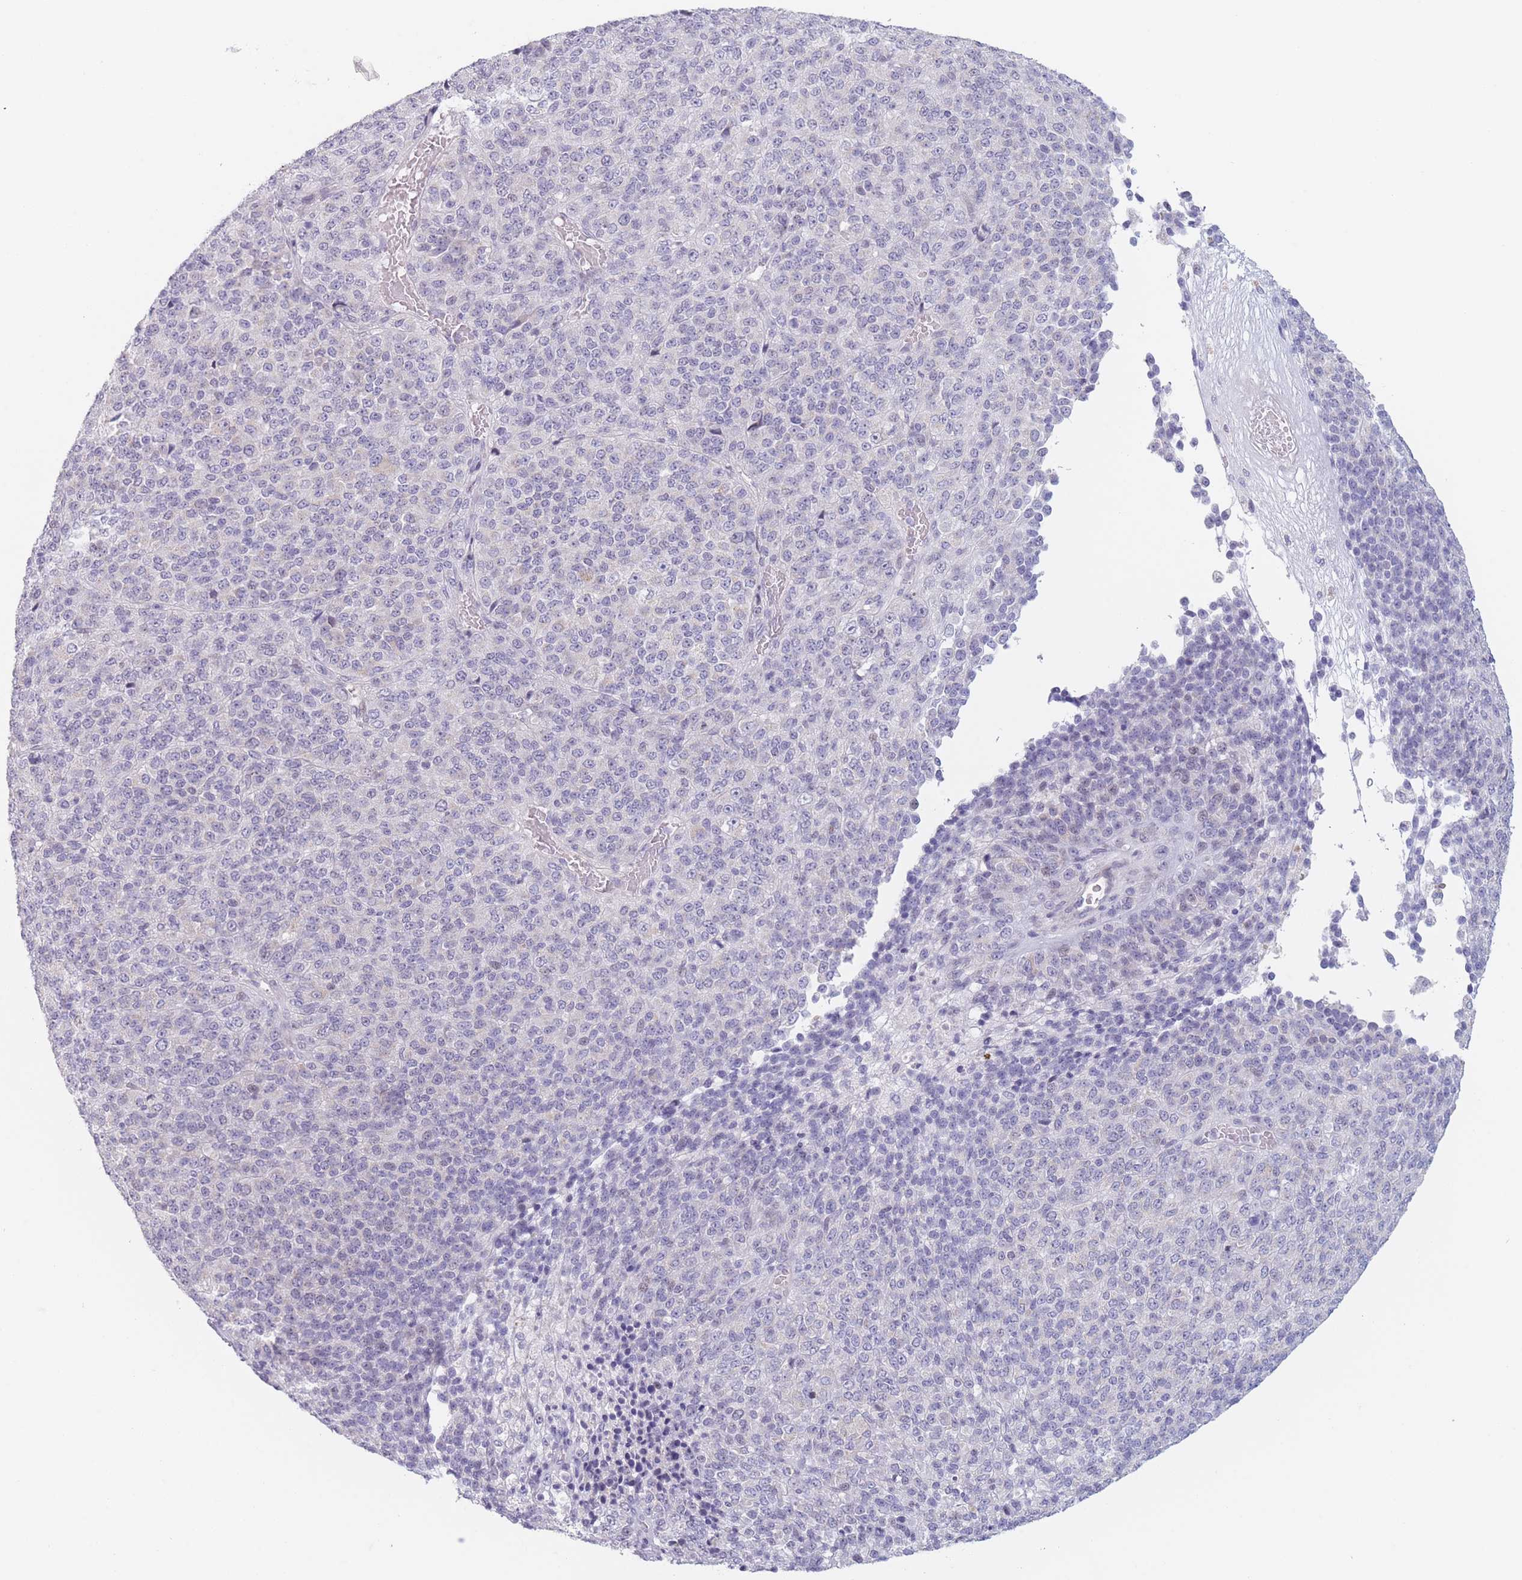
{"staining": {"intensity": "negative", "quantity": "none", "location": "none"}, "tissue": "melanoma", "cell_type": "Tumor cells", "image_type": "cancer", "snomed": [{"axis": "morphology", "description": "Malignant melanoma, Metastatic site"}, {"axis": "topography", "description": "Brain"}], "caption": "Malignant melanoma (metastatic site) was stained to show a protein in brown. There is no significant expression in tumor cells.", "gene": "PLEKHG2", "patient": {"sex": "female", "age": 56}}